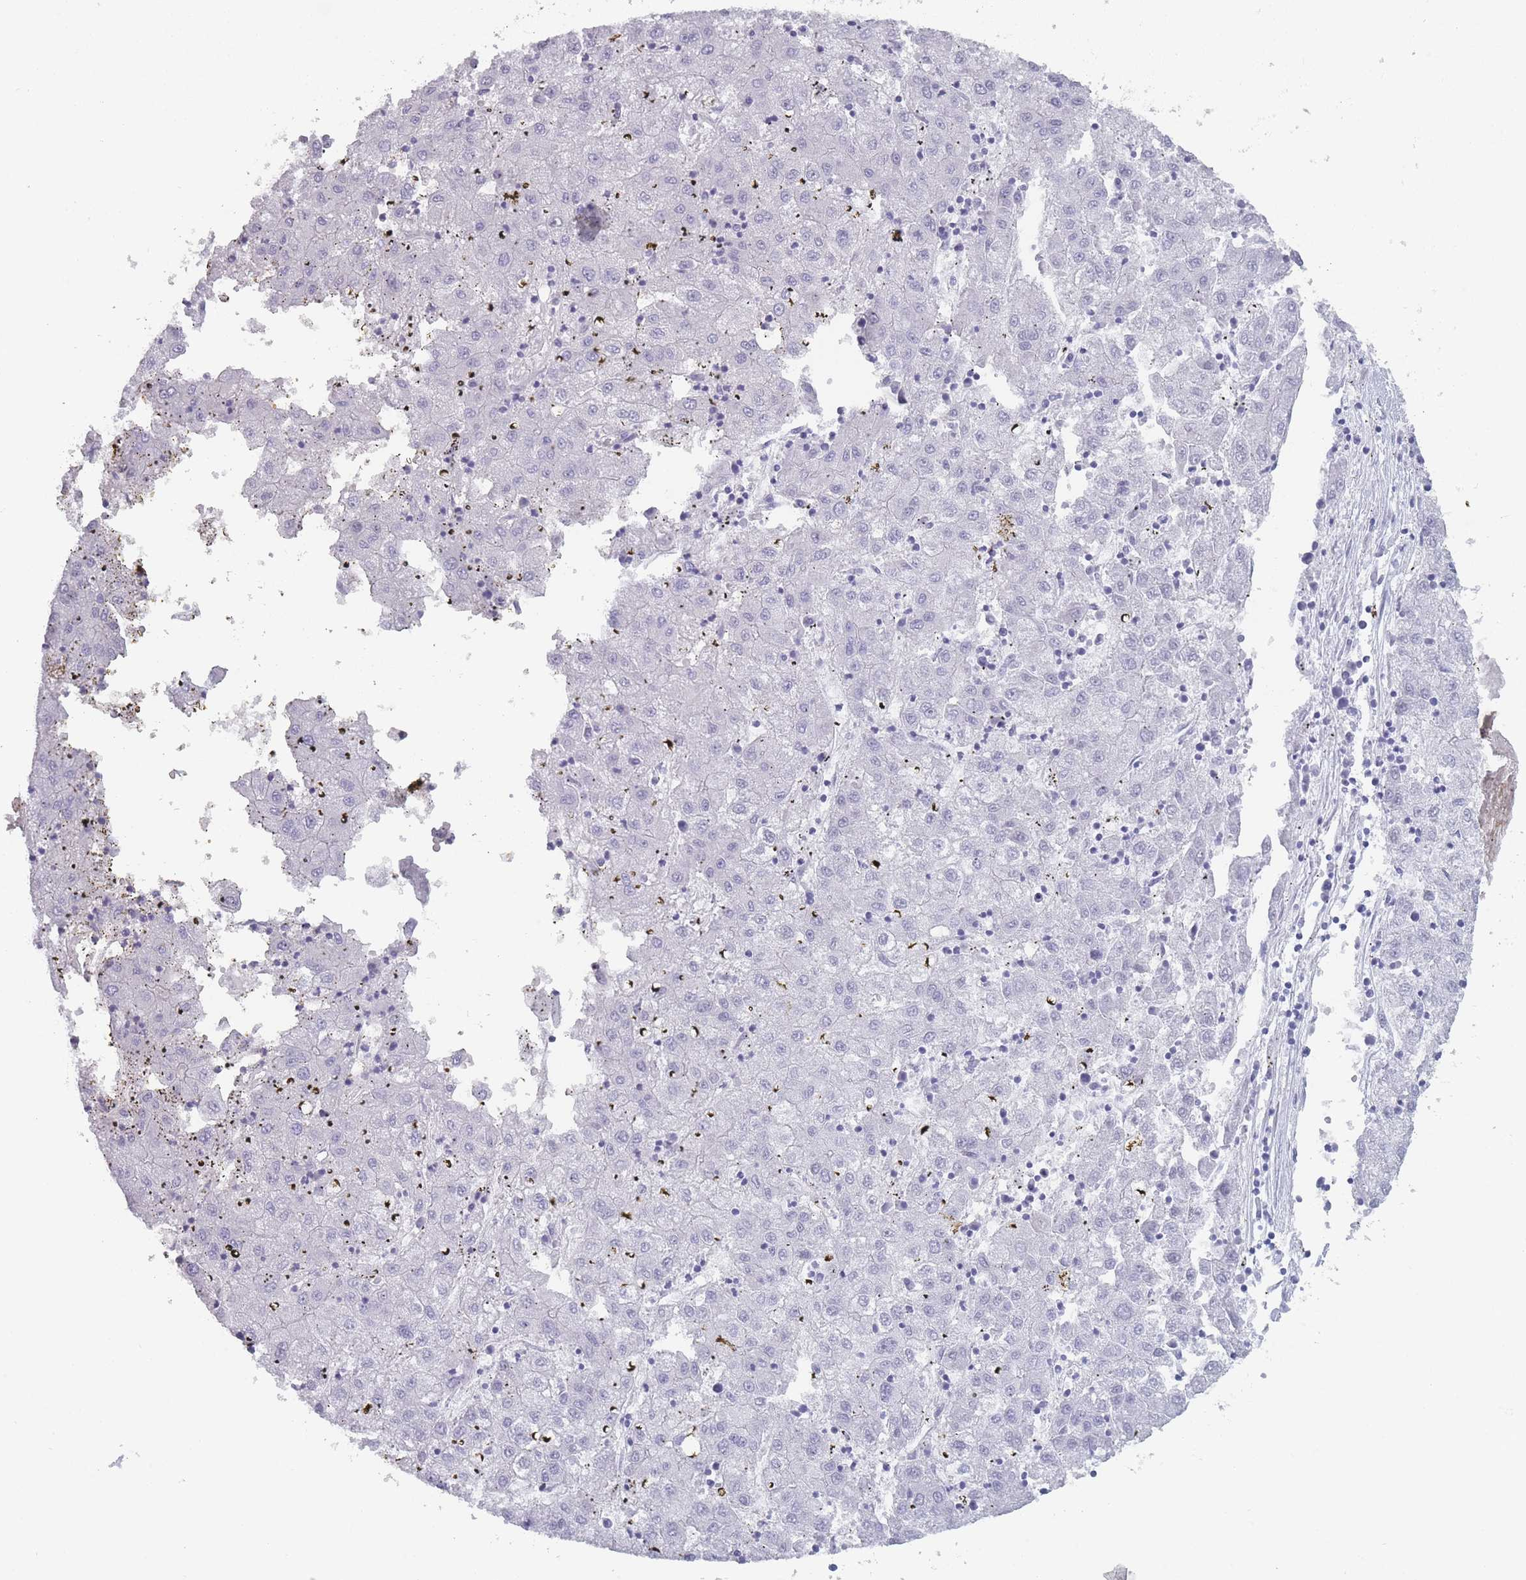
{"staining": {"intensity": "negative", "quantity": "none", "location": "none"}, "tissue": "liver cancer", "cell_type": "Tumor cells", "image_type": "cancer", "snomed": [{"axis": "morphology", "description": "Carcinoma, Hepatocellular, NOS"}, {"axis": "topography", "description": "Liver"}], "caption": "This is an immunohistochemistry (IHC) image of liver cancer. There is no expression in tumor cells.", "gene": "ROS1", "patient": {"sex": "male", "age": 72}}